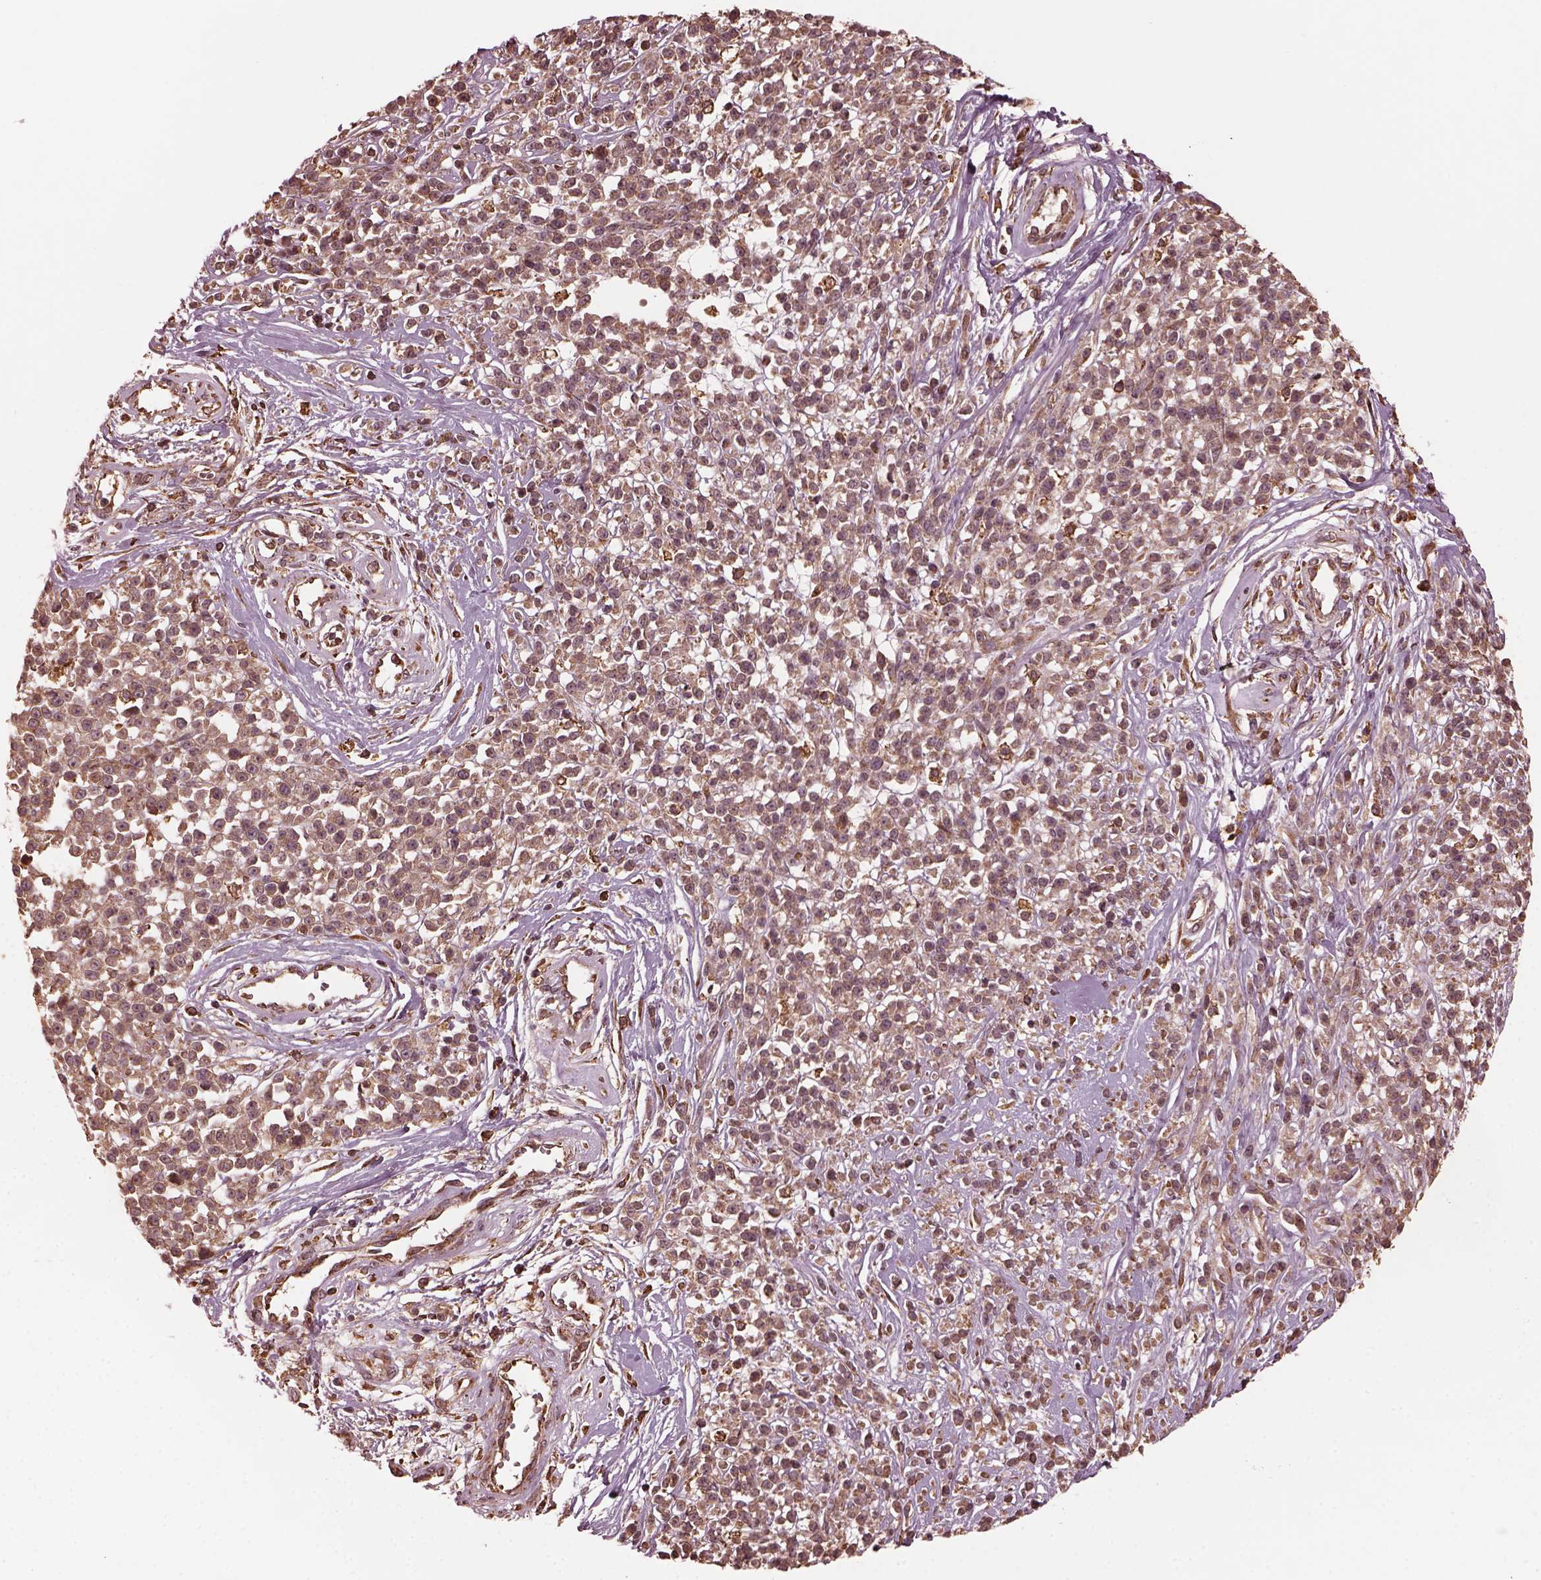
{"staining": {"intensity": "weak", "quantity": ">75%", "location": "cytoplasmic/membranous"}, "tissue": "melanoma", "cell_type": "Tumor cells", "image_type": "cancer", "snomed": [{"axis": "morphology", "description": "Malignant melanoma, NOS"}, {"axis": "topography", "description": "Skin"}, {"axis": "topography", "description": "Skin of trunk"}], "caption": "This is a histology image of IHC staining of malignant melanoma, which shows weak staining in the cytoplasmic/membranous of tumor cells.", "gene": "ZNF292", "patient": {"sex": "male", "age": 74}}